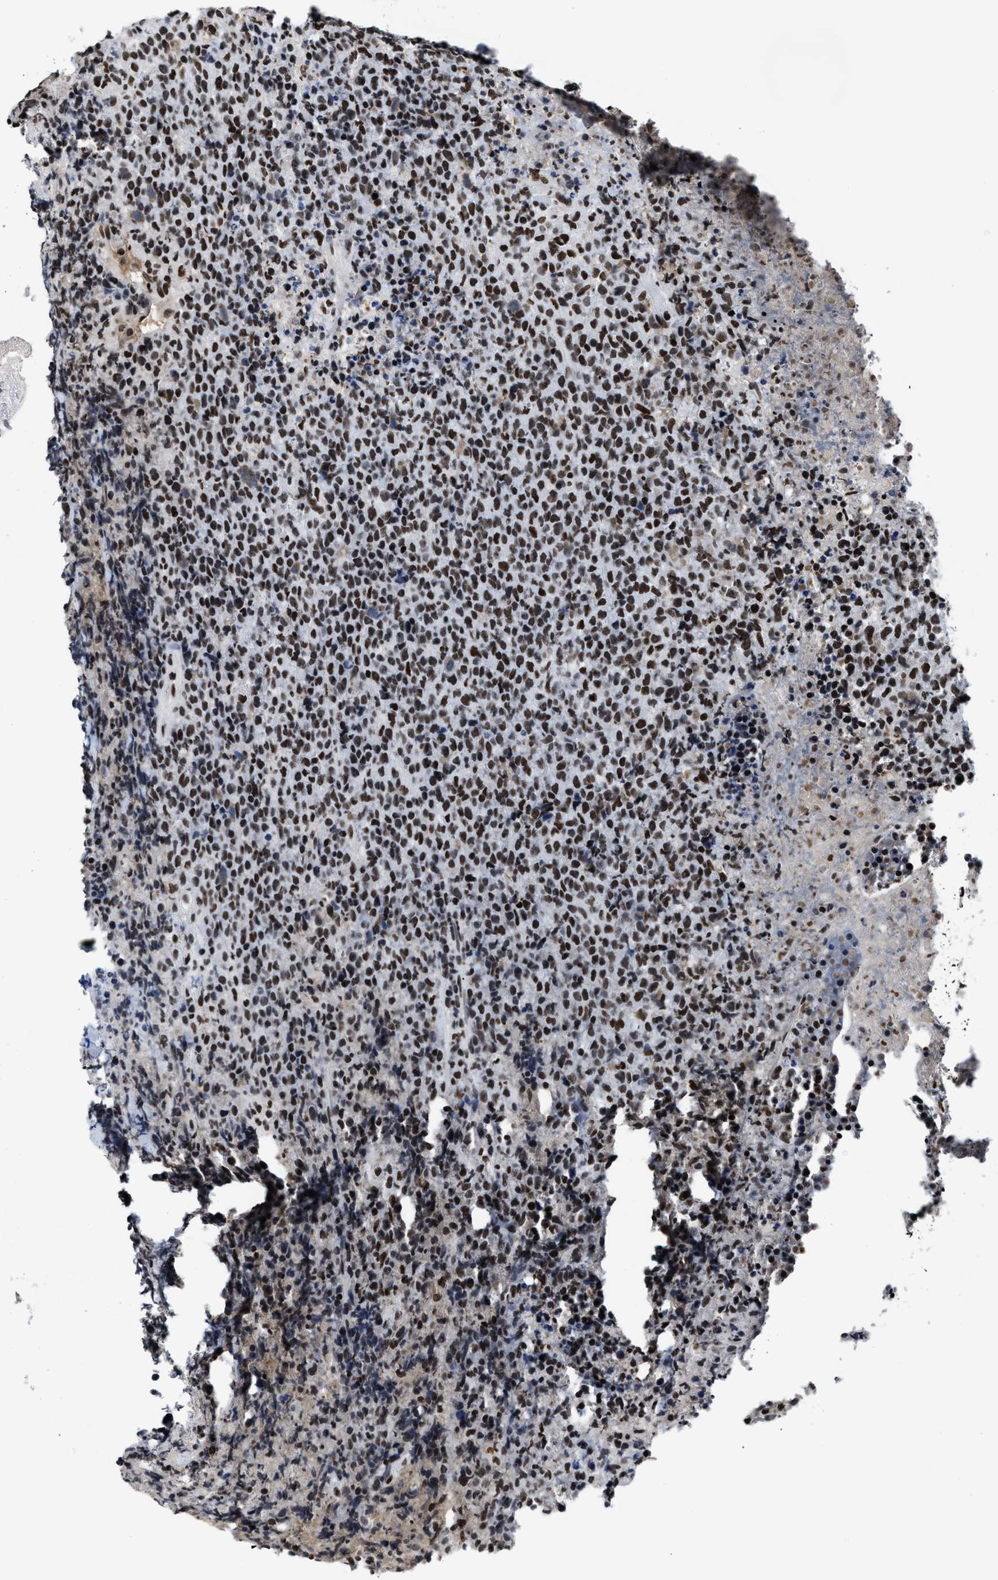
{"staining": {"intensity": "strong", "quantity": ">75%", "location": "nuclear"}, "tissue": "lymphoma", "cell_type": "Tumor cells", "image_type": "cancer", "snomed": [{"axis": "morphology", "description": "Malignant lymphoma, non-Hodgkin's type, Low grade"}, {"axis": "topography", "description": "Lymph node"}], "caption": "Protein staining of low-grade malignant lymphoma, non-Hodgkin's type tissue exhibits strong nuclear expression in approximately >75% of tumor cells. Immunohistochemistry (ihc) stains the protein in brown and the nuclei are stained blue.", "gene": "SMARCC2", "patient": {"sex": "male", "age": 66}}